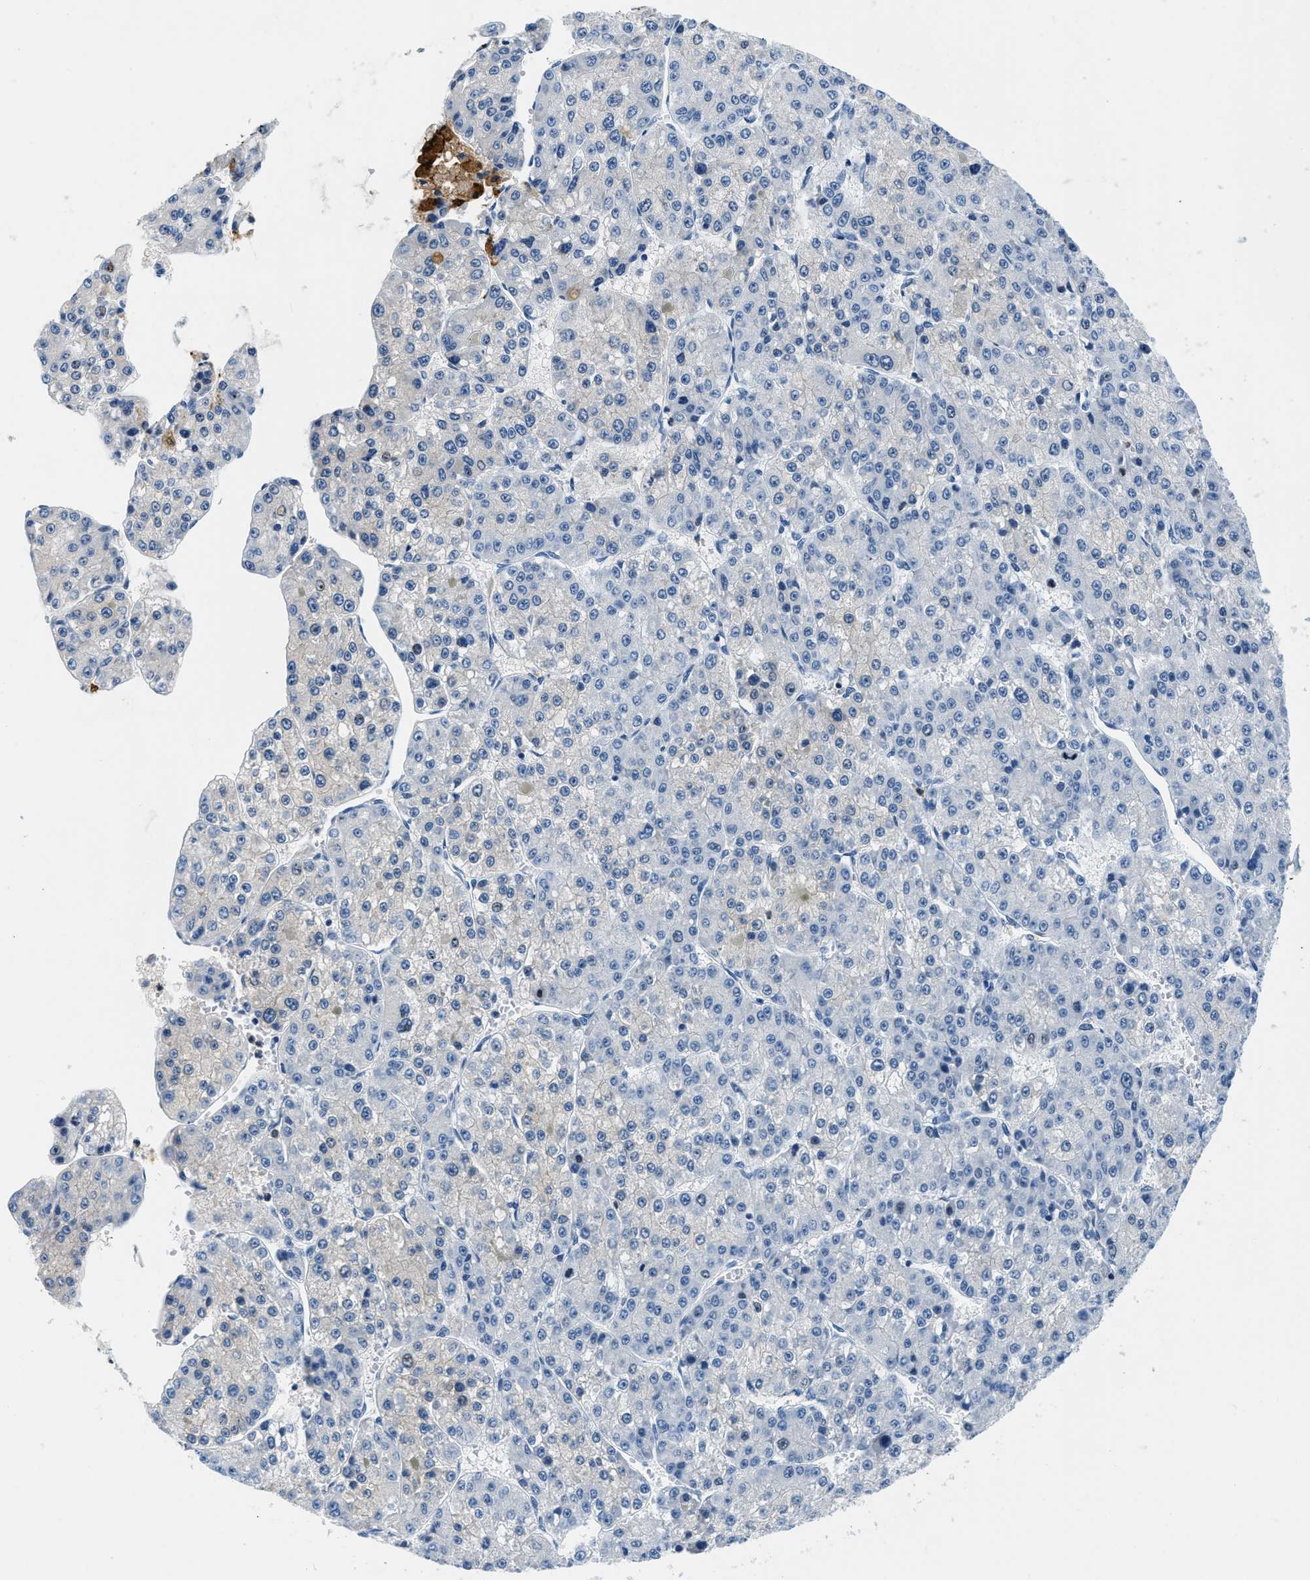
{"staining": {"intensity": "negative", "quantity": "none", "location": "none"}, "tissue": "liver cancer", "cell_type": "Tumor cells", "image_type": "cancer", "snomed": [{"axis": "morphology", "description": "Carcinoma, Hepatocellular, NOS"}, {"axis": "topography", "description": "Liver"}], "caption": "Immunohistochemical staining of liver hepatocellular carcinoma displays no significant staining in tumor cells.", "gene": "CAPG", "patient": {"sex": "female", "age": 73}}